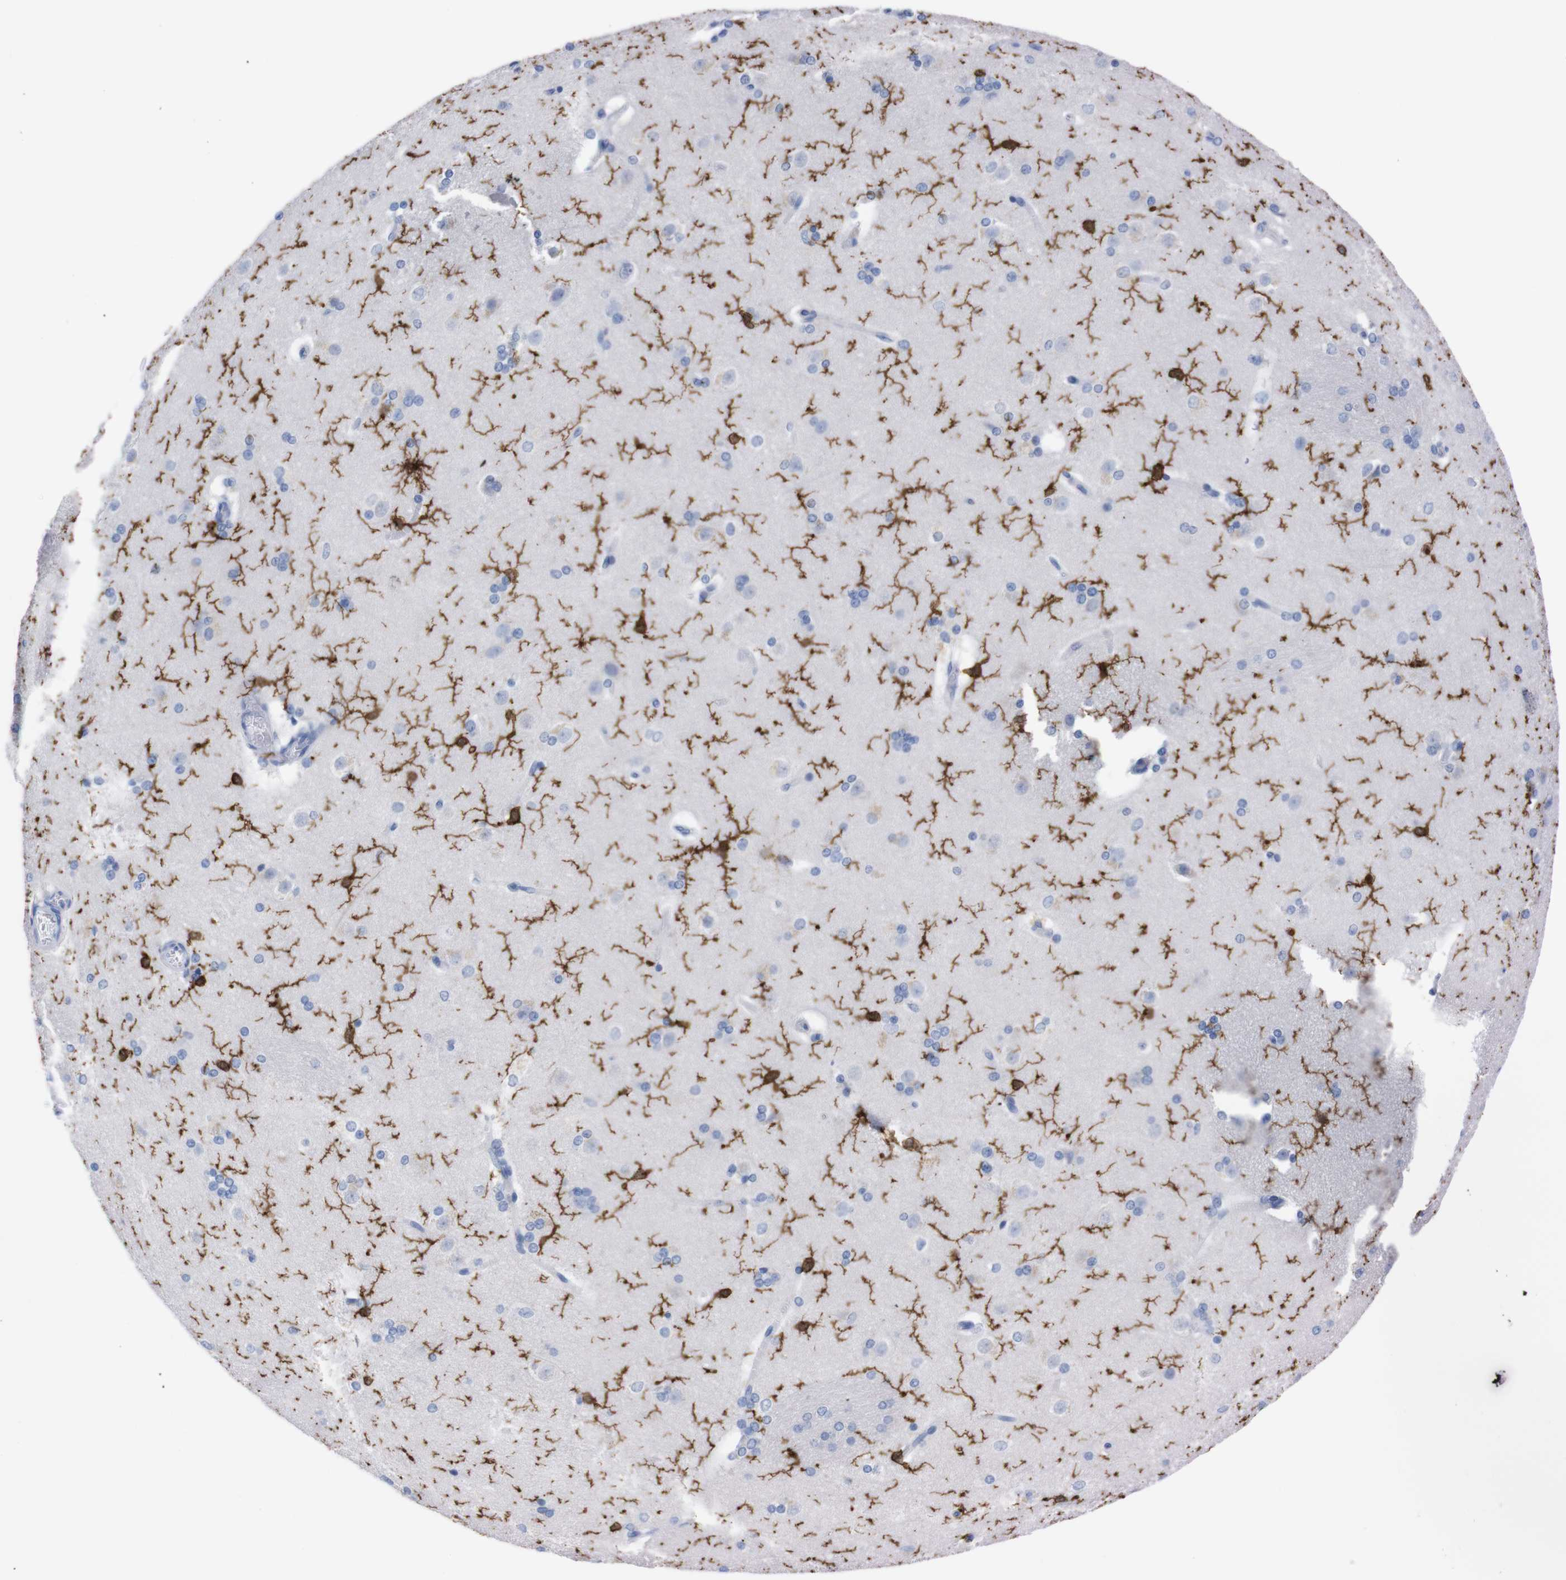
{"staining": {"intensity": "strong", "quantity": "<25%", "location": "cytoplasmic/membranous,nuclear"}, "tissue": "caudate", "cell_type": "Glial cells", "image_type": "normal", "snomed": [{"axis": "morphology", "description": "Normal tissue, NOS"}, {"axis": "topography", "description": "Lateral ventricle wall"}], "caption": "Immunohistochemistry photomicrograph of benign caudate: human caudate stained using IHC reveals medium levels of strong protein expression localized specifically in the cytoplasmic/membranous,nuclear of glial cells, appearing as a cytoplasmic/membranous,nuclear brown color.", "gene": "P2RY12", "patient": {"sex": "female", "age": 19}}